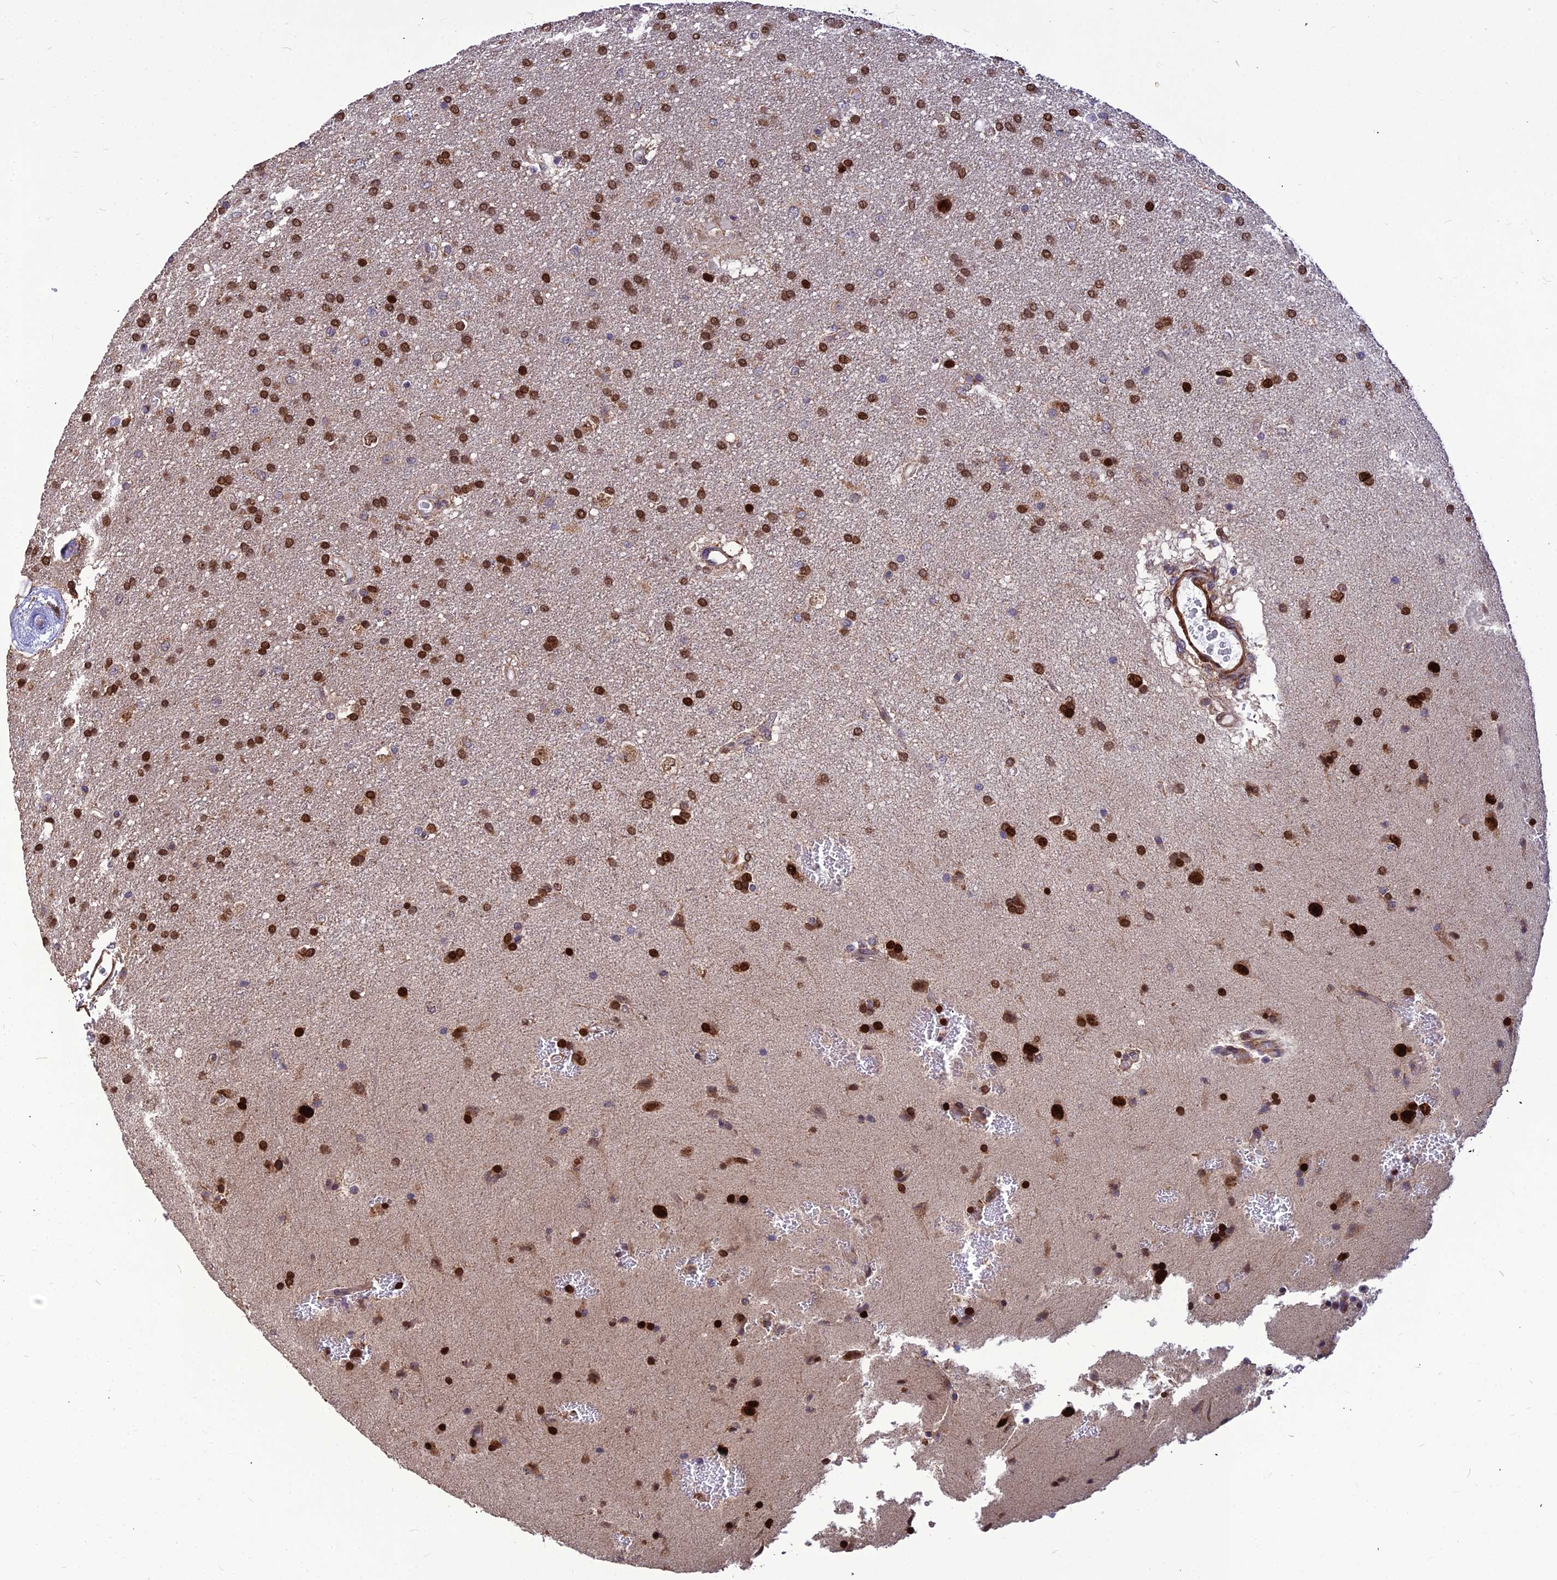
{"staining": {"intensity": "strong", "quantity": ">75%", "location": "nuclear"}, "tissue": "glioma", "cell_type": "Tumor cells", "image_type": "cancer", "snomed": [{"axis": "morphology", "description": "Glioma, malignant, Low grade"}, {"axis": "topography", "description": "Brain"}], "caption": "Immunohistochemical staining of malignant low-grade glioma shows high levels of strong nuclear positivity in approximately >75% of tumor cells. Nuclei are stained in blue.", "gene": "LEKR1", "patient": {"sex": "male", "age": 66}}